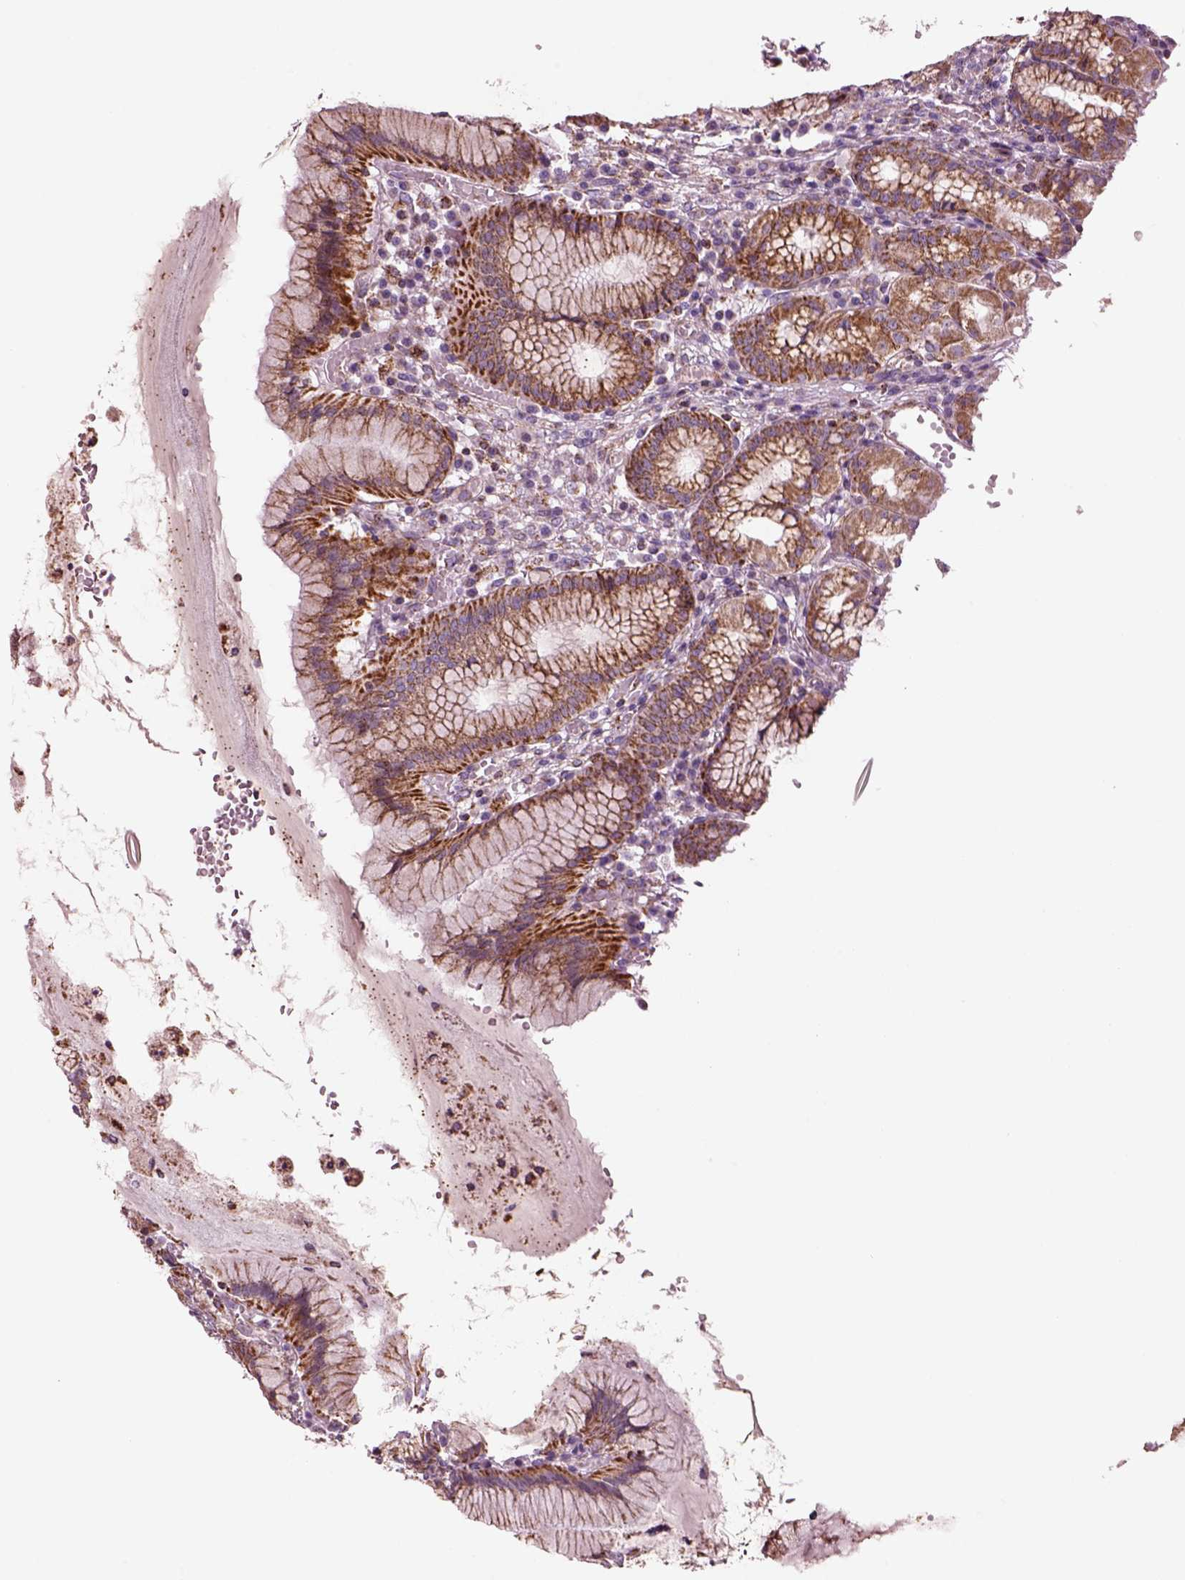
{"staining": {"intensity": "moderate", "quantity": ">75%", "location": "cytoplasmic/membranous"}, "tissue": "stomach", "cell_type": "Glandular cells", "image_type": "normal", "snomed": [{"axis": "morphology", "description": "Normal tissue, NOS"}, {"axis": "topography", "description": "Stomach"}], "caption": "Human stomach stained for a protein (brown) shows moderate cytoplasmic/membranous positive positivity in about >75% of glandular cells.", "gene": "SLC25A24", "patient": {"sex": "male", "age": 55}}